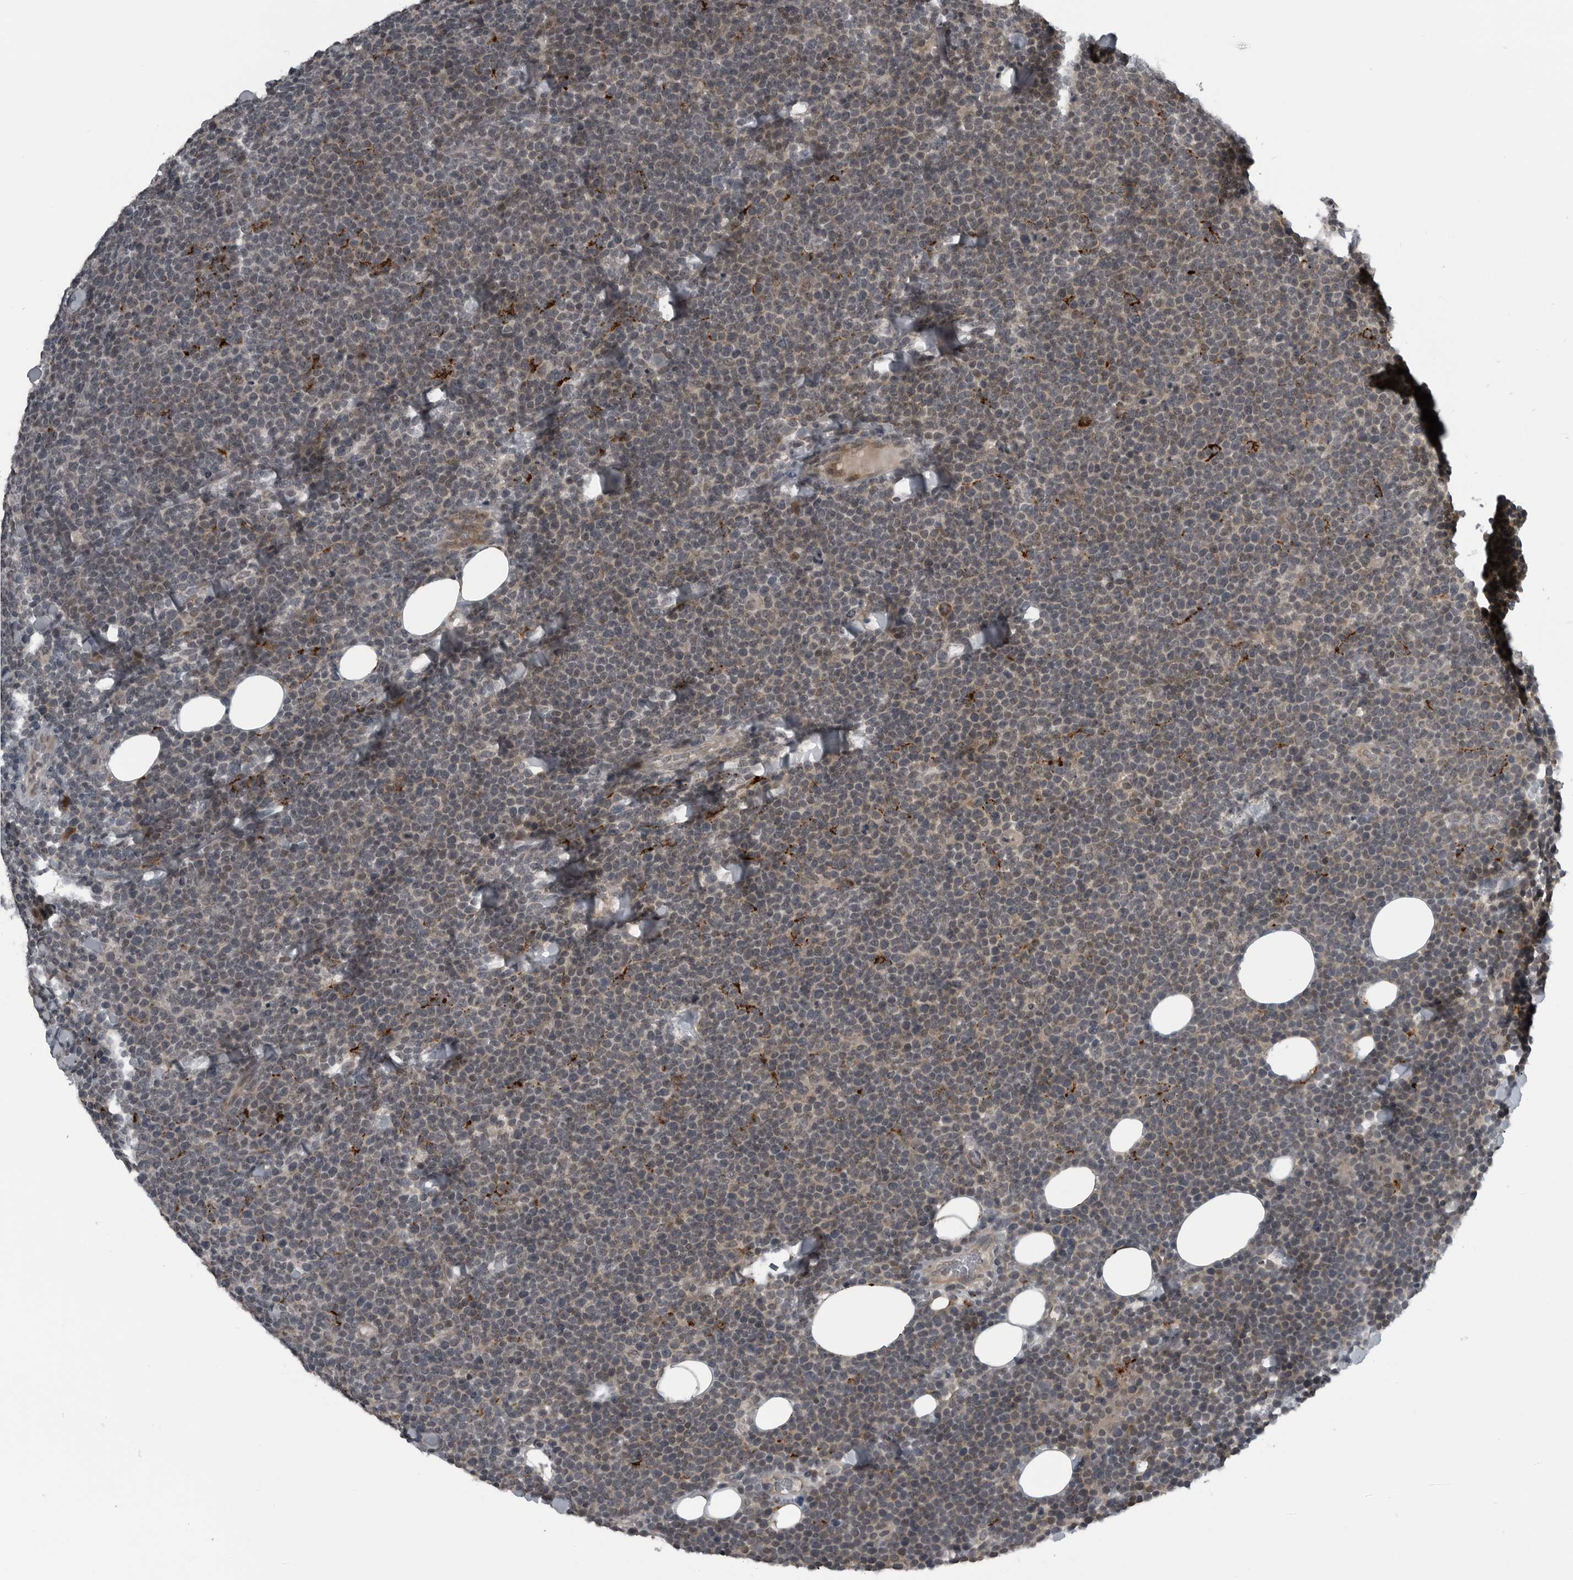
{"staining": {"intensity": "weak", "quantity": "<25%", "location": "nuclear"}, "tissue": "lymphoma", "cell_type": "Tumor cells", "image_type": "cancer", "snomed": [{"axis": "morphology", "description": "Malignant lymphoma, non-Hodgkin's type, High grade"}, {"axis": "topography", "description": "Lymph node"}], "caption": "There is no significant expression in tumor cells of lymphoma.", "gene": "GAK", "patient": {"sex": "male", "age": 61}}